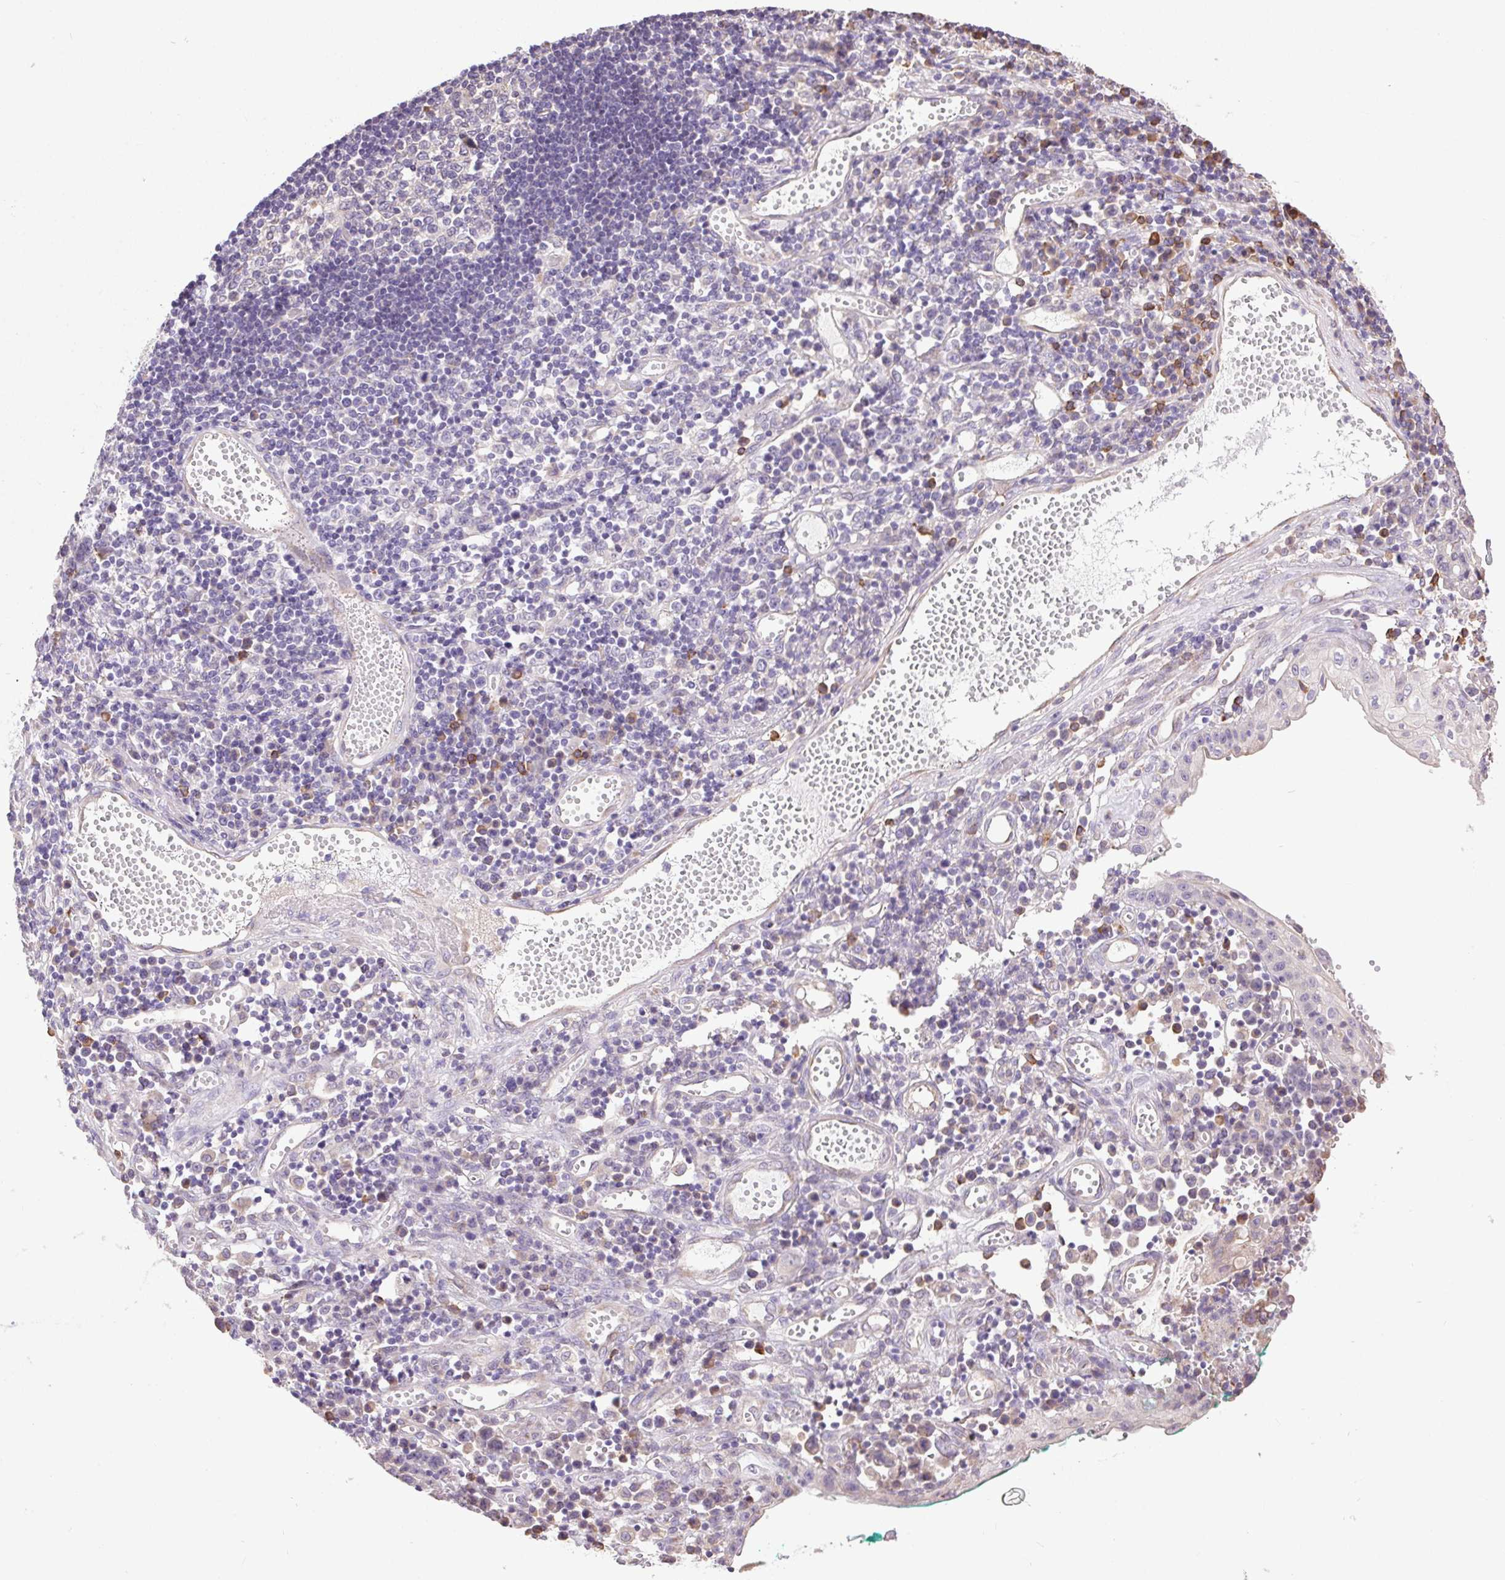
{"staining": {"intensity": "weak", "quantity": "<25%", "location": "cytoplasmic/membranous"}, "tissue": "stomach cancer", "cell_type": "Tumor cells", "image_type": "cancer", "snomed": [{"axis": "morphology", "description": "Adenocarcinoma, NOS"}, {"axis": "topography", "description": "Stomach, upper"}], "caption": "Stomach cancer stained for a protein using immunohistochemistry displays no positivity tumor cells.", "gene": "SNX31", "patient": {"sex": "male", "age": 69}}